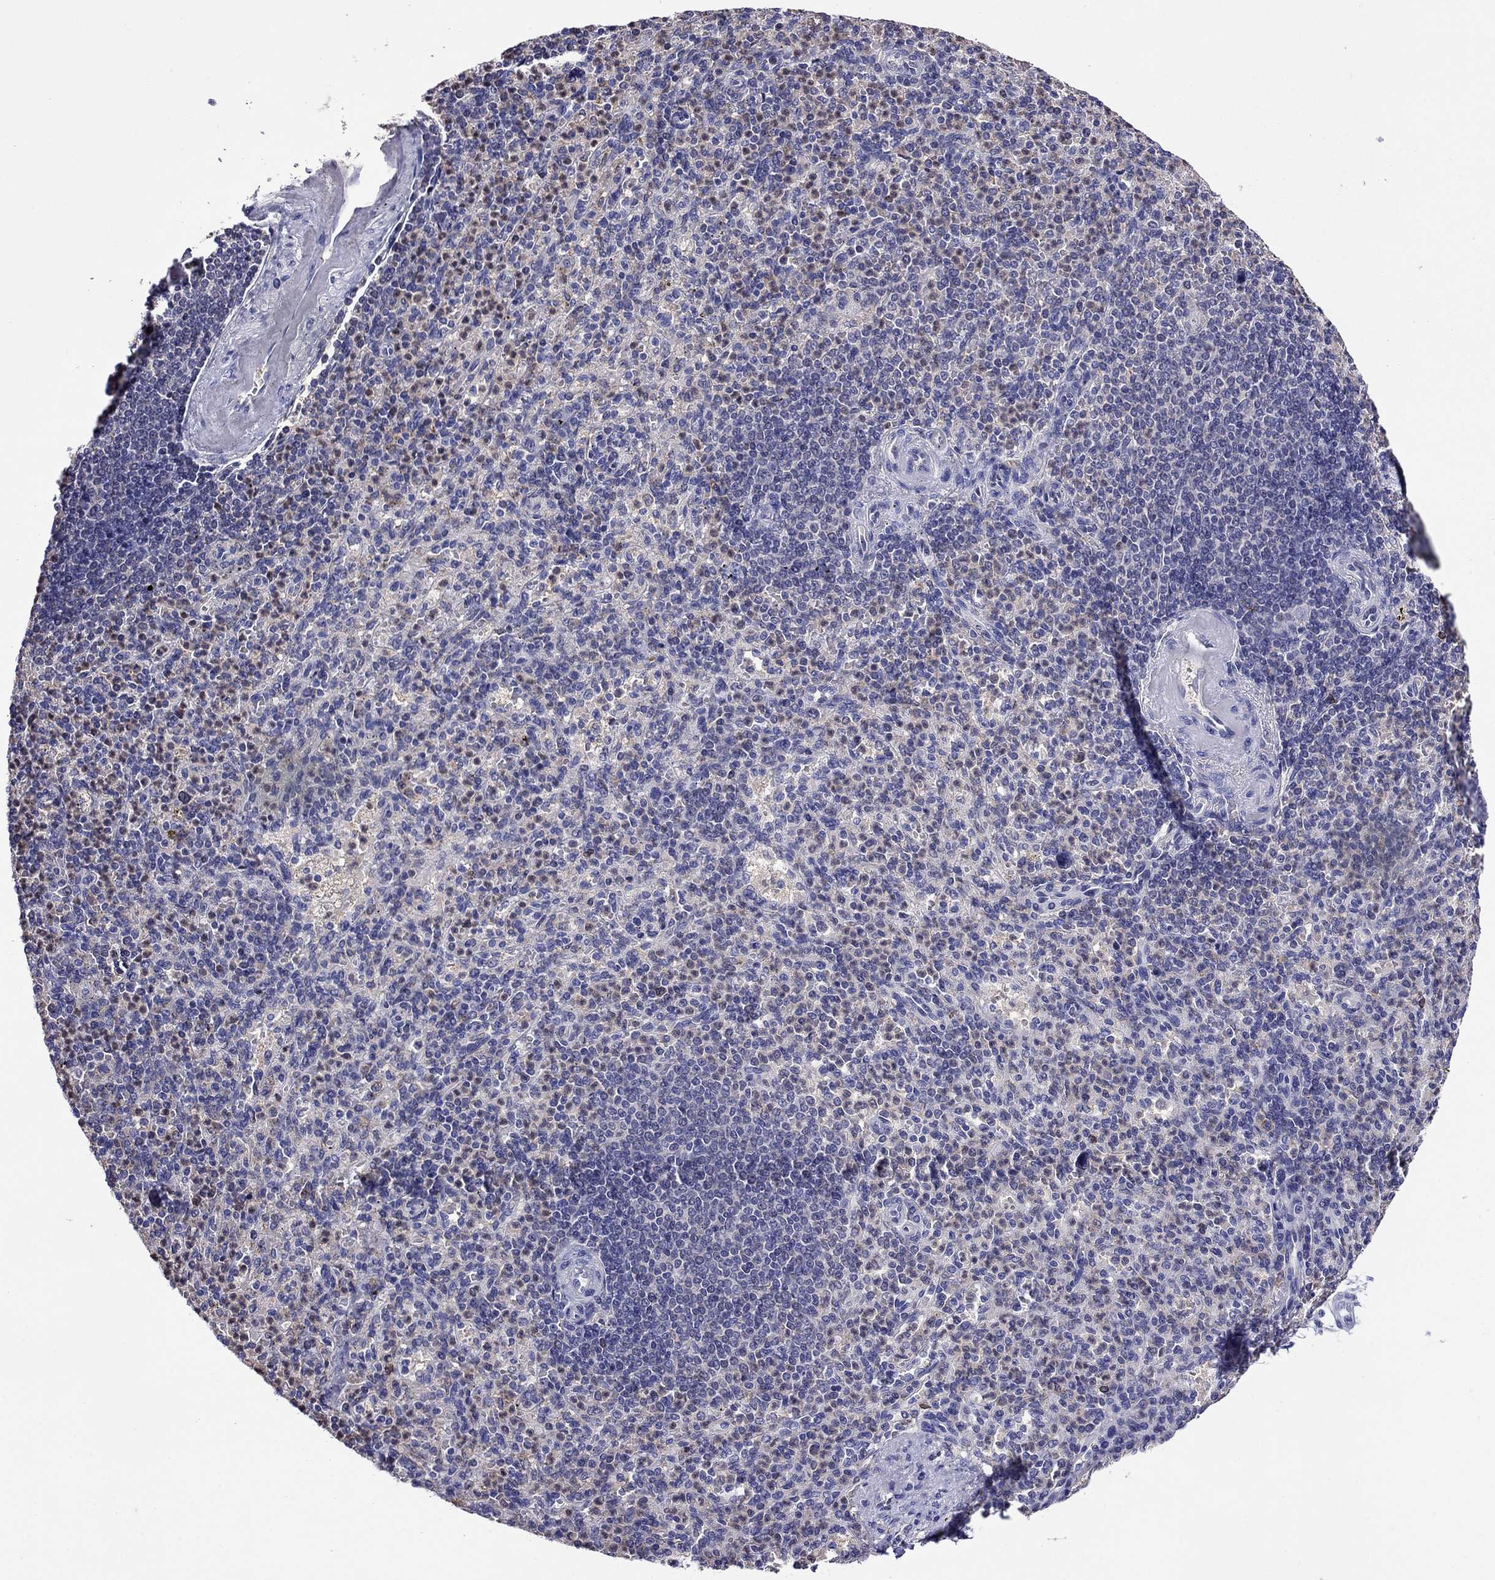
{"staining": {"intensity": "negative", "quantity": "none", "location": "none"}, "tissue": "spleen", "cell_type": "Cells in red pulp", "image_type": "normal", "snomed": [{"axis": "morphology", "description": "Normal tissue, NOS"}, {"axis": "topography", "description": "Spleen"}], "caption": "IHC photomicrograph of unremarkable spleen: human spleen stained with DAB shows no significant protein positivity in cells in red pulp. (DAB IHC with hematoxylin counter stain).", "gene": "SCG2", "patient": {"sex": "female", "age": 74}}